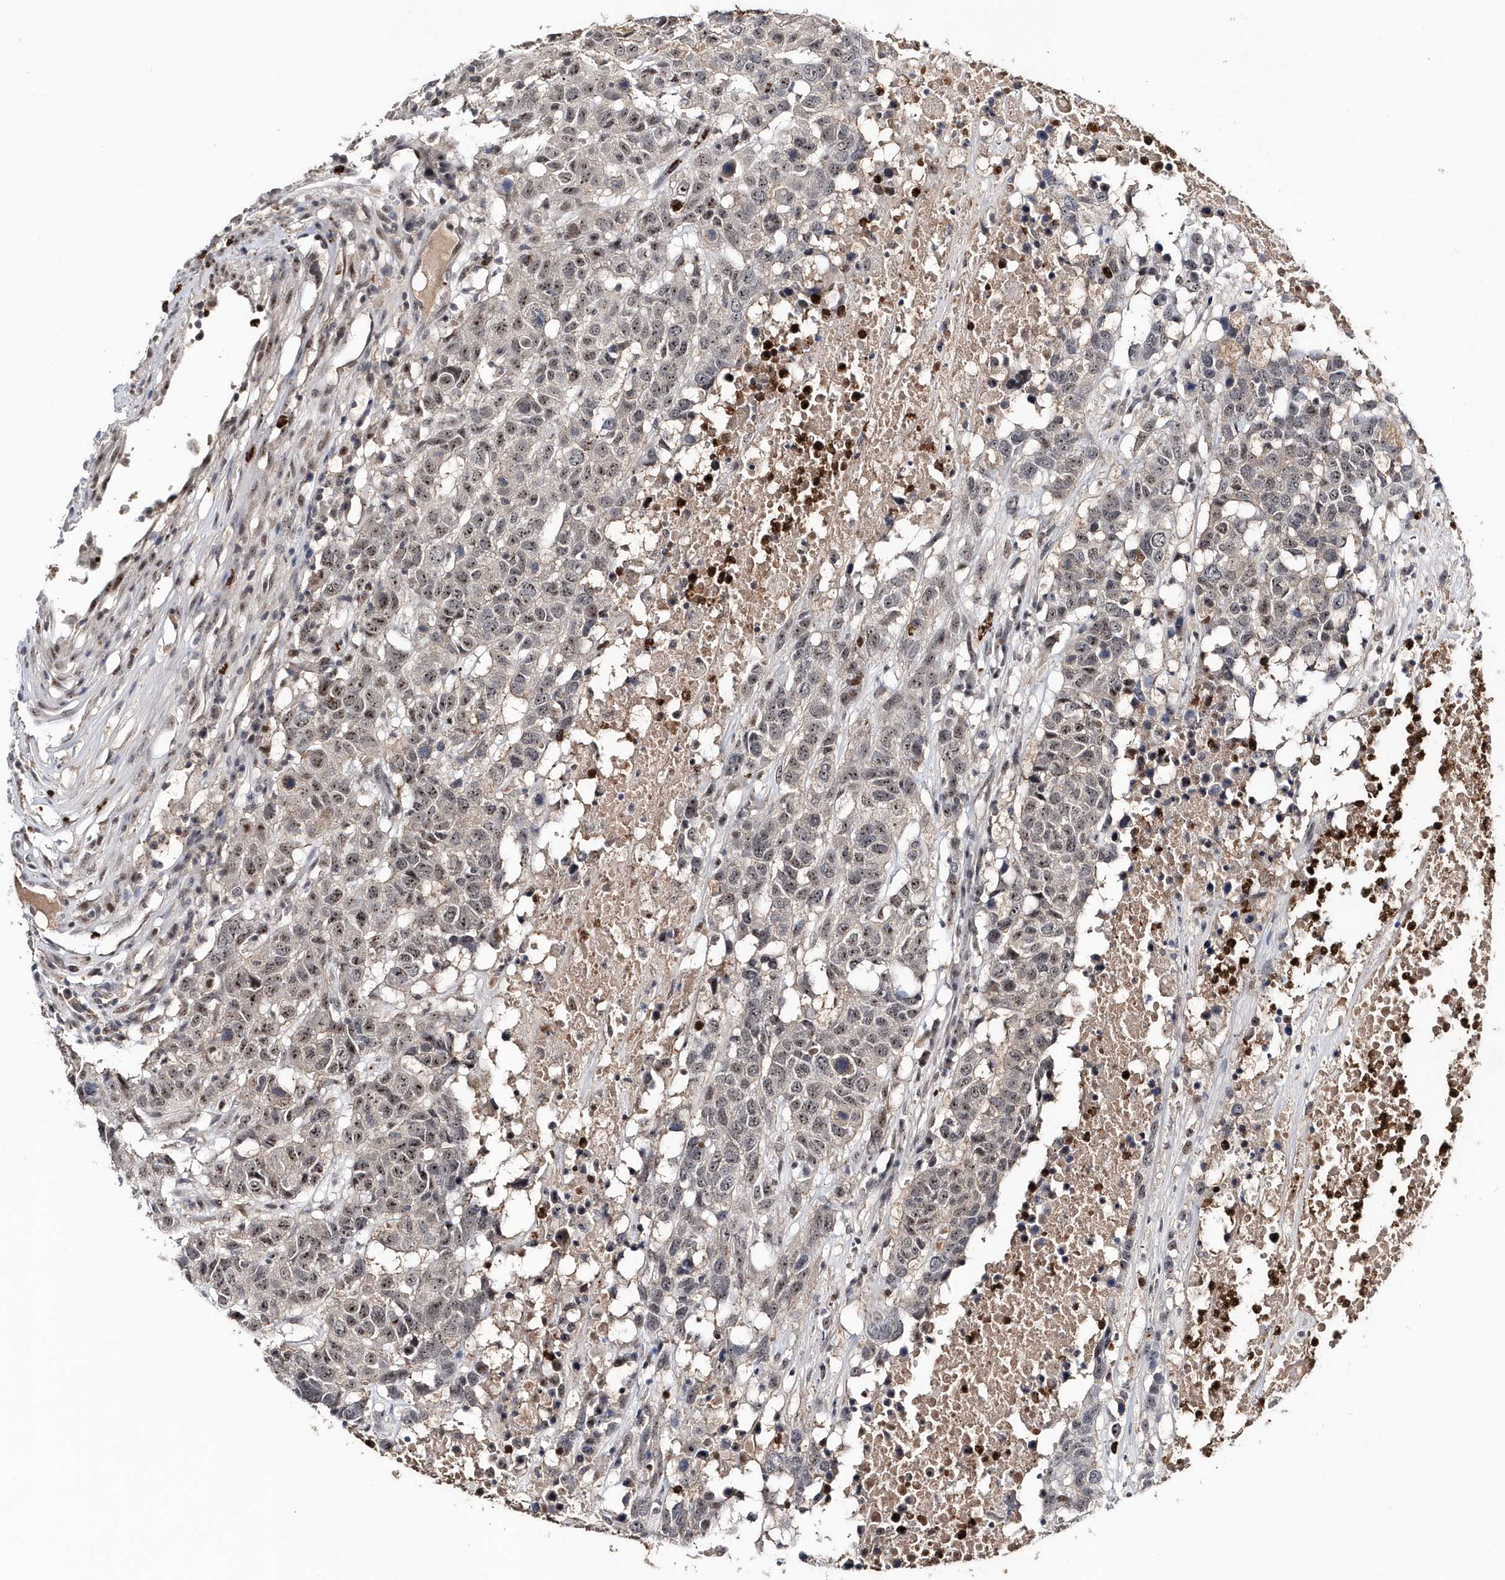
{"staining": {"intensity": "weak", "quantity": ">75%", "location": "nuclear"}, "tissue": "head and neck cancer", "cell_type": "Tumor cells", "image_type": "cancer", "snomed": [{"axis": "morphology", "description": "Squamous cell carcinoma, NOS"}, {"axis": "topography", "description": "Head-Neck"}], "caption": "Protein staining of head and neck cancer (squamous cell carcinoma) tissue displays weak nuclear expression in approximately >75% of tumor cells.", "gene": "ASCL4", "patient": {"sex": "male", "age": 66}}